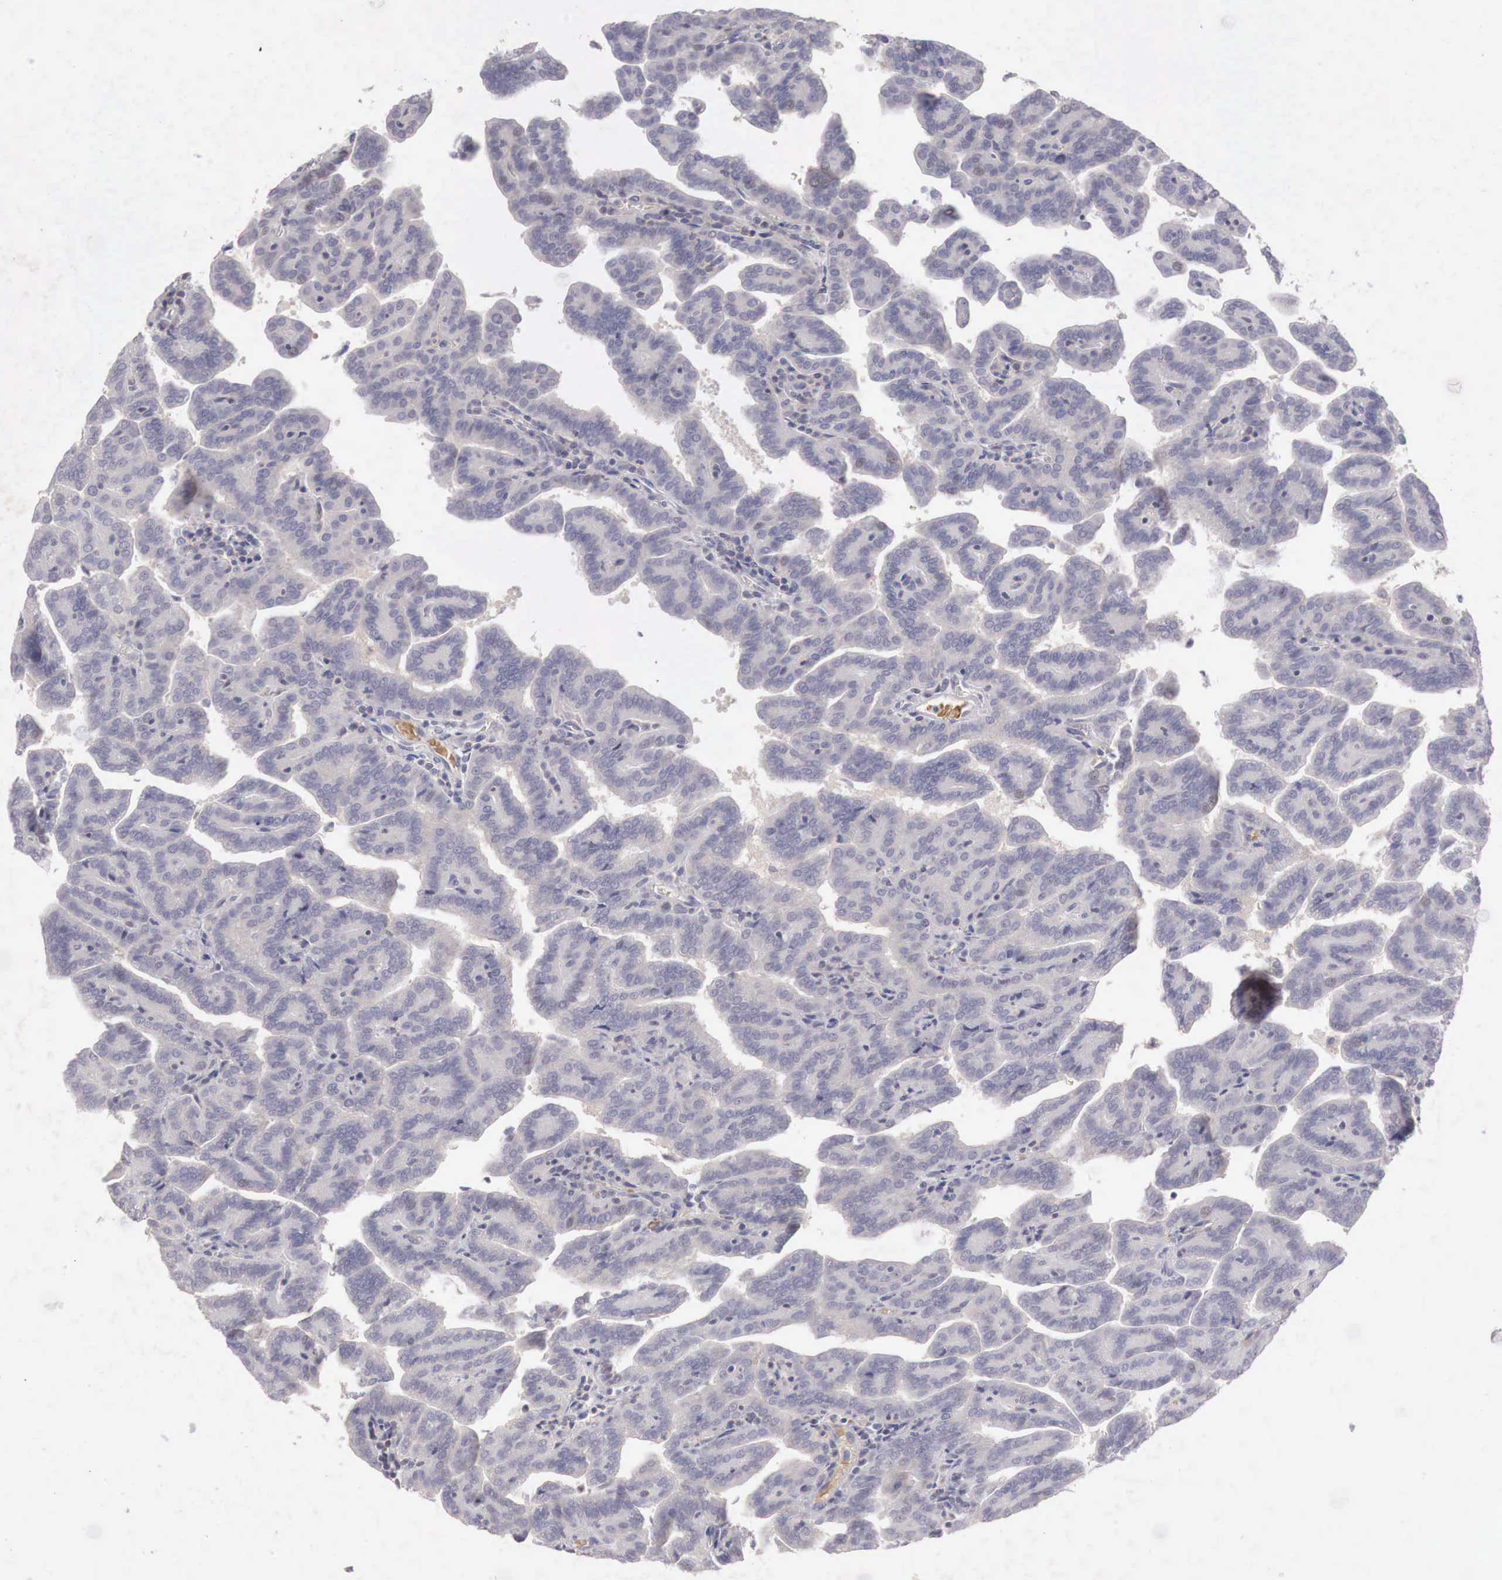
{"staining": {"intensity": "negative", "quantity": "none", "location": "none"}, "tissue": "renal cancer", "cell_type": "Tumor cells", "image_type": "cancer", "snomed": [{"axis": "morphology", "description": "Adenocarcinoma, NOS"}, {"axis": "topography", "description": "Kidney"}], "caption": "This is an immunohistochemistry histopathology image of renal adenocarcinoma. There is no positivity in tumor cells.", "gene": "GATA1", "patient": {"sex": "male", "age": 61}}